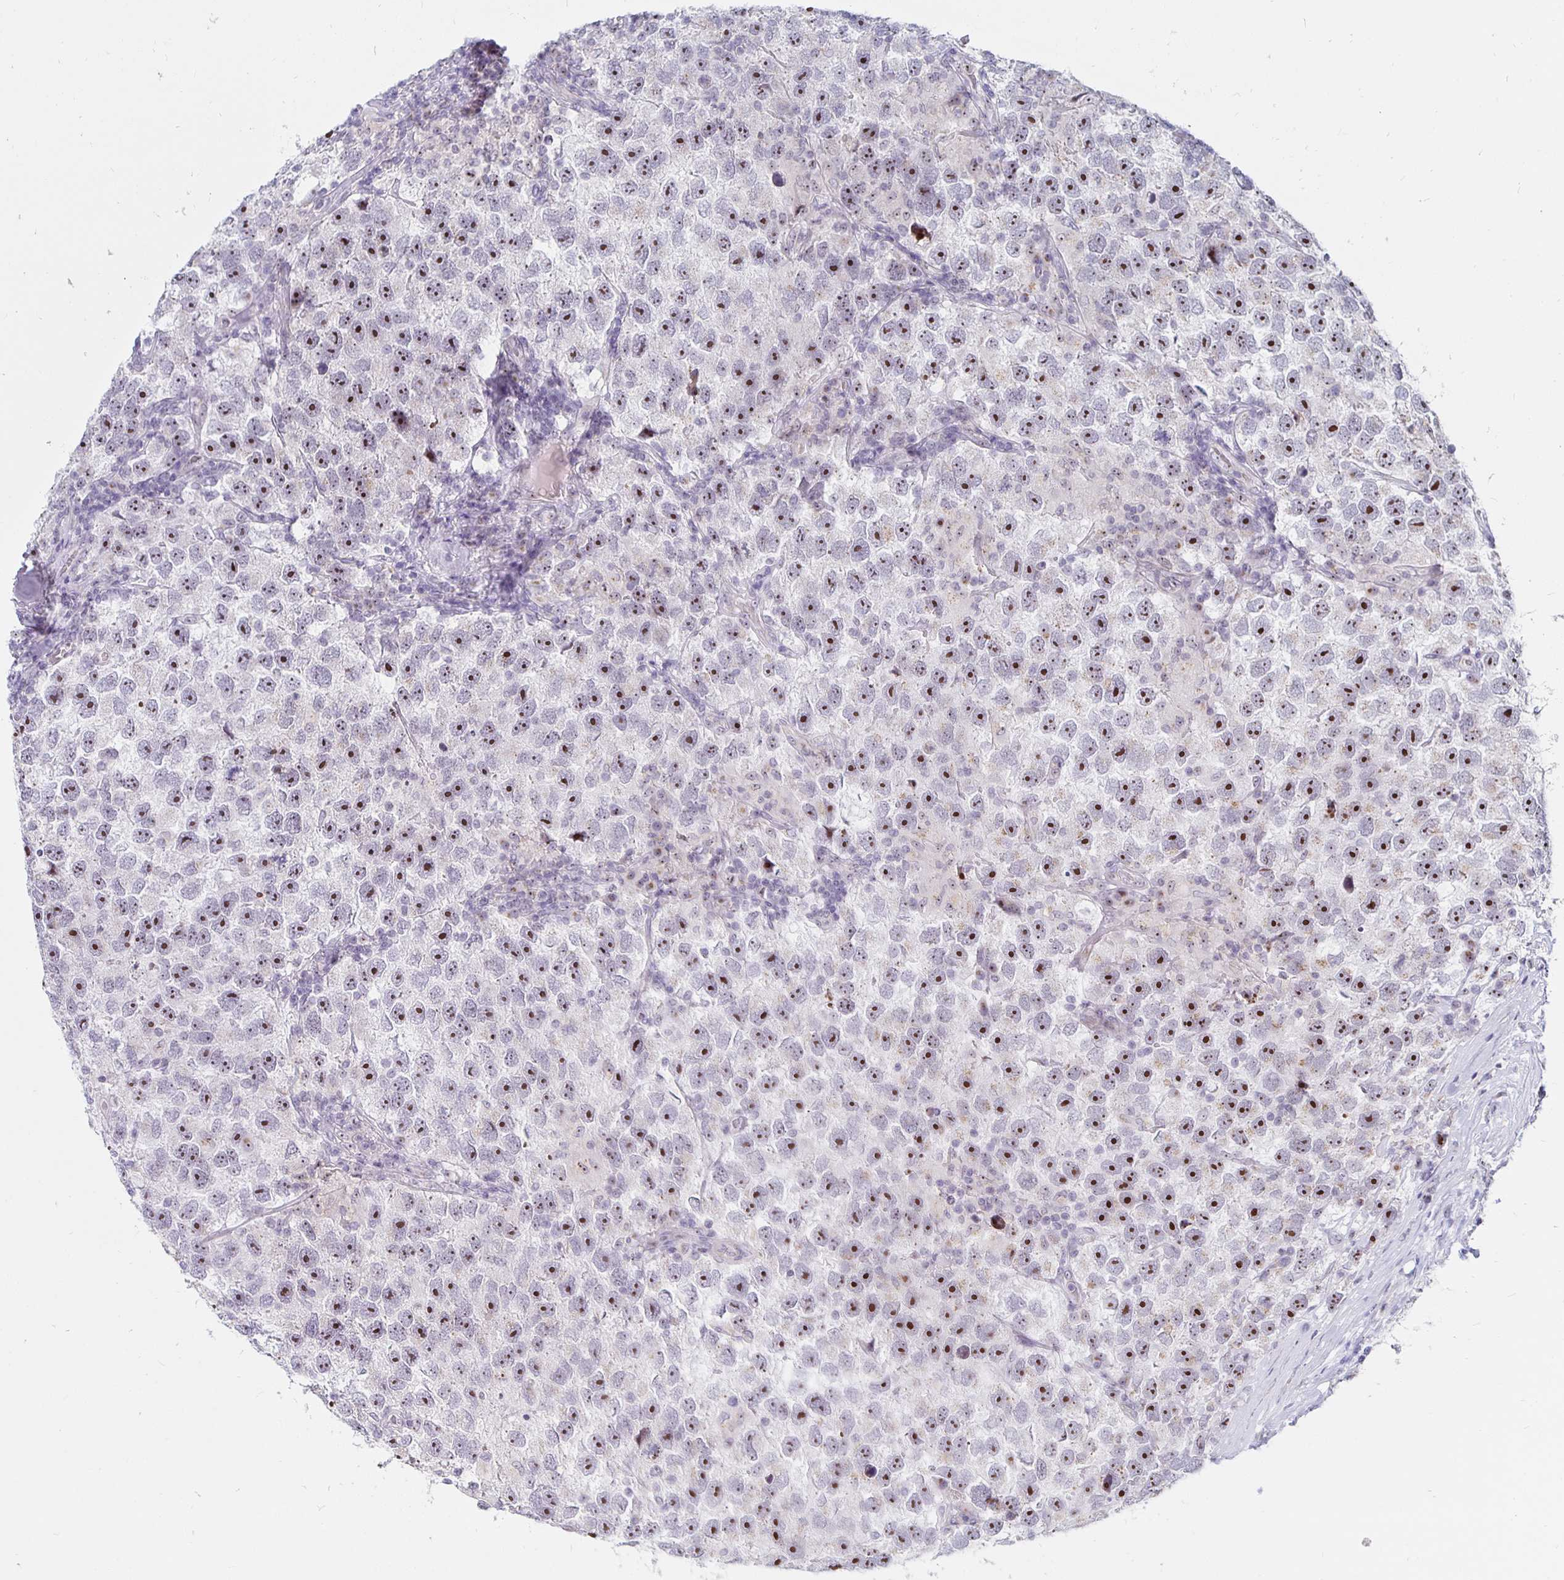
{"staining": {"intensity": "strong", "quantity": "25%-75%", "location": "nuclear"}, "tissue": "testis cancer", "cell_type": "Tumor cells", "image_type": "cancer", "snomed": [{"axis": "morphology", "description": "Seminoma, NOS"}, {"axis": "topography", "description": "Testis"}], "caption": "Testis seminoma stained for a protein (brown) displays strong nuclear positive expression in about 25%-75% of tumor cells.", "gene": "NUP85", "patient": {"sex": "male", "age": 26}}